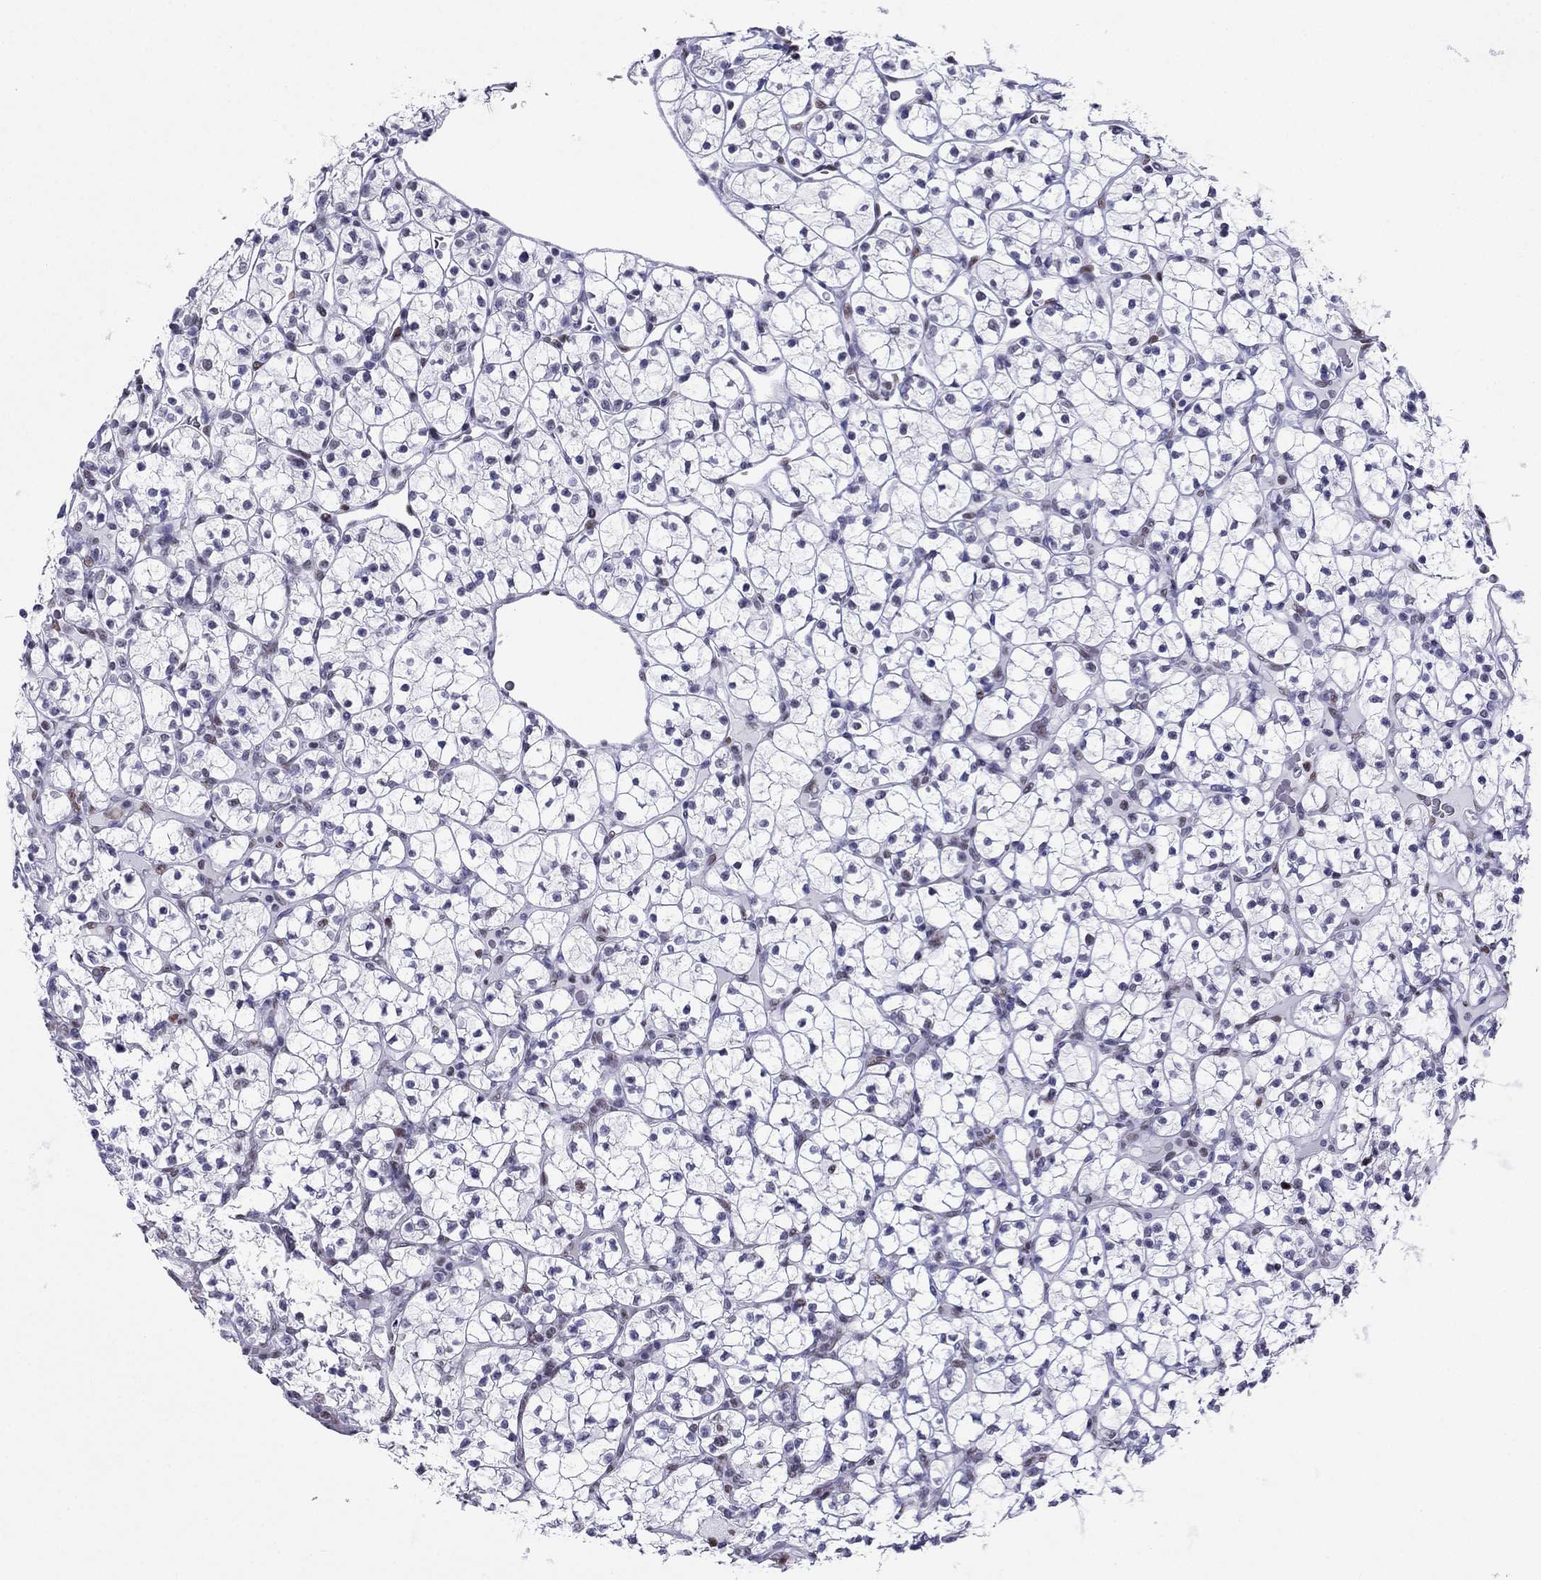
{"staining": {"intensity": "negative", "quantity": "none", "location": "none"}, "tissue": "renal cancer", "cell_type": "Tumor cells", "image_type": "cancer", "snomed": [{"axis": "morphology", "description": "Adenocarcinoma, NOS"}, {"axis": "topography", "description": "Kidney"}], "caption": "DAB immunohistochemical staining of human adenocarcinoma (renal) demonstrates no significant expression in tumor cells. (Brightfield microscopy of DAB immunohistochemistry at high magnification).", "gene": "PPM1G", "patient": {"sex": "female", "age": 89}}